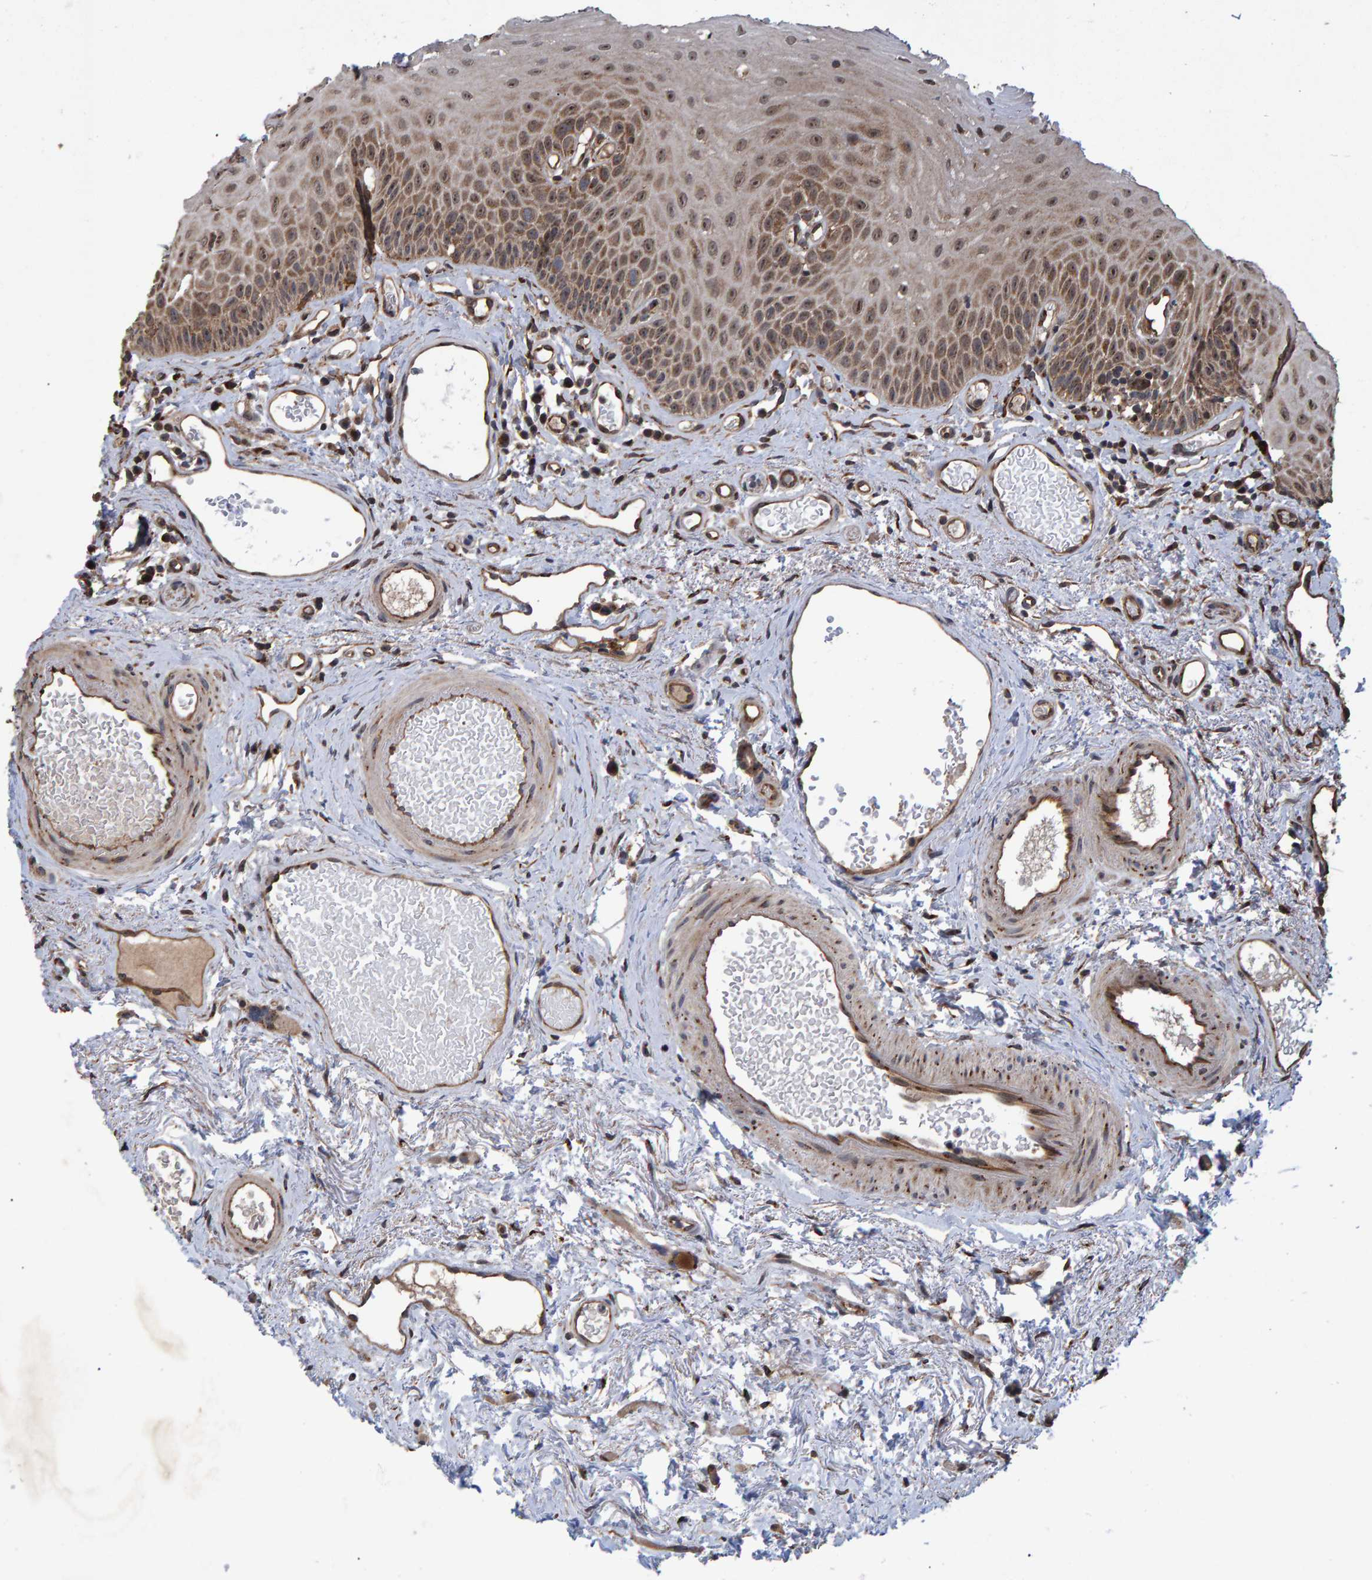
{"staining": {"intensity": "moderate", "quantity": ">75%", "location": "cytoplasmic/membranous,nuclear"}, "tissue": "oral mucosa", "cell_type": "Squamous epithelial cells", "image_type": "normal", "snomed": [{"axis": "morphology", "description": "Normal tissue, NOS"}, {"axis": "topography", "description": "Skeletal muscle"}, {"axis": "topography", "description": "Oral tissue"}, {"axis": "topography", "description": "Peripheral nerve tissue"}], "caption": "A brown stain highlights moderate cytoplasmic/membranous,nuclear expression of a protein in squamous epithelial cells of normal human oral mucosa.", "gene": "TRIM68", "patient": {"sex": "female", "age": 84}}